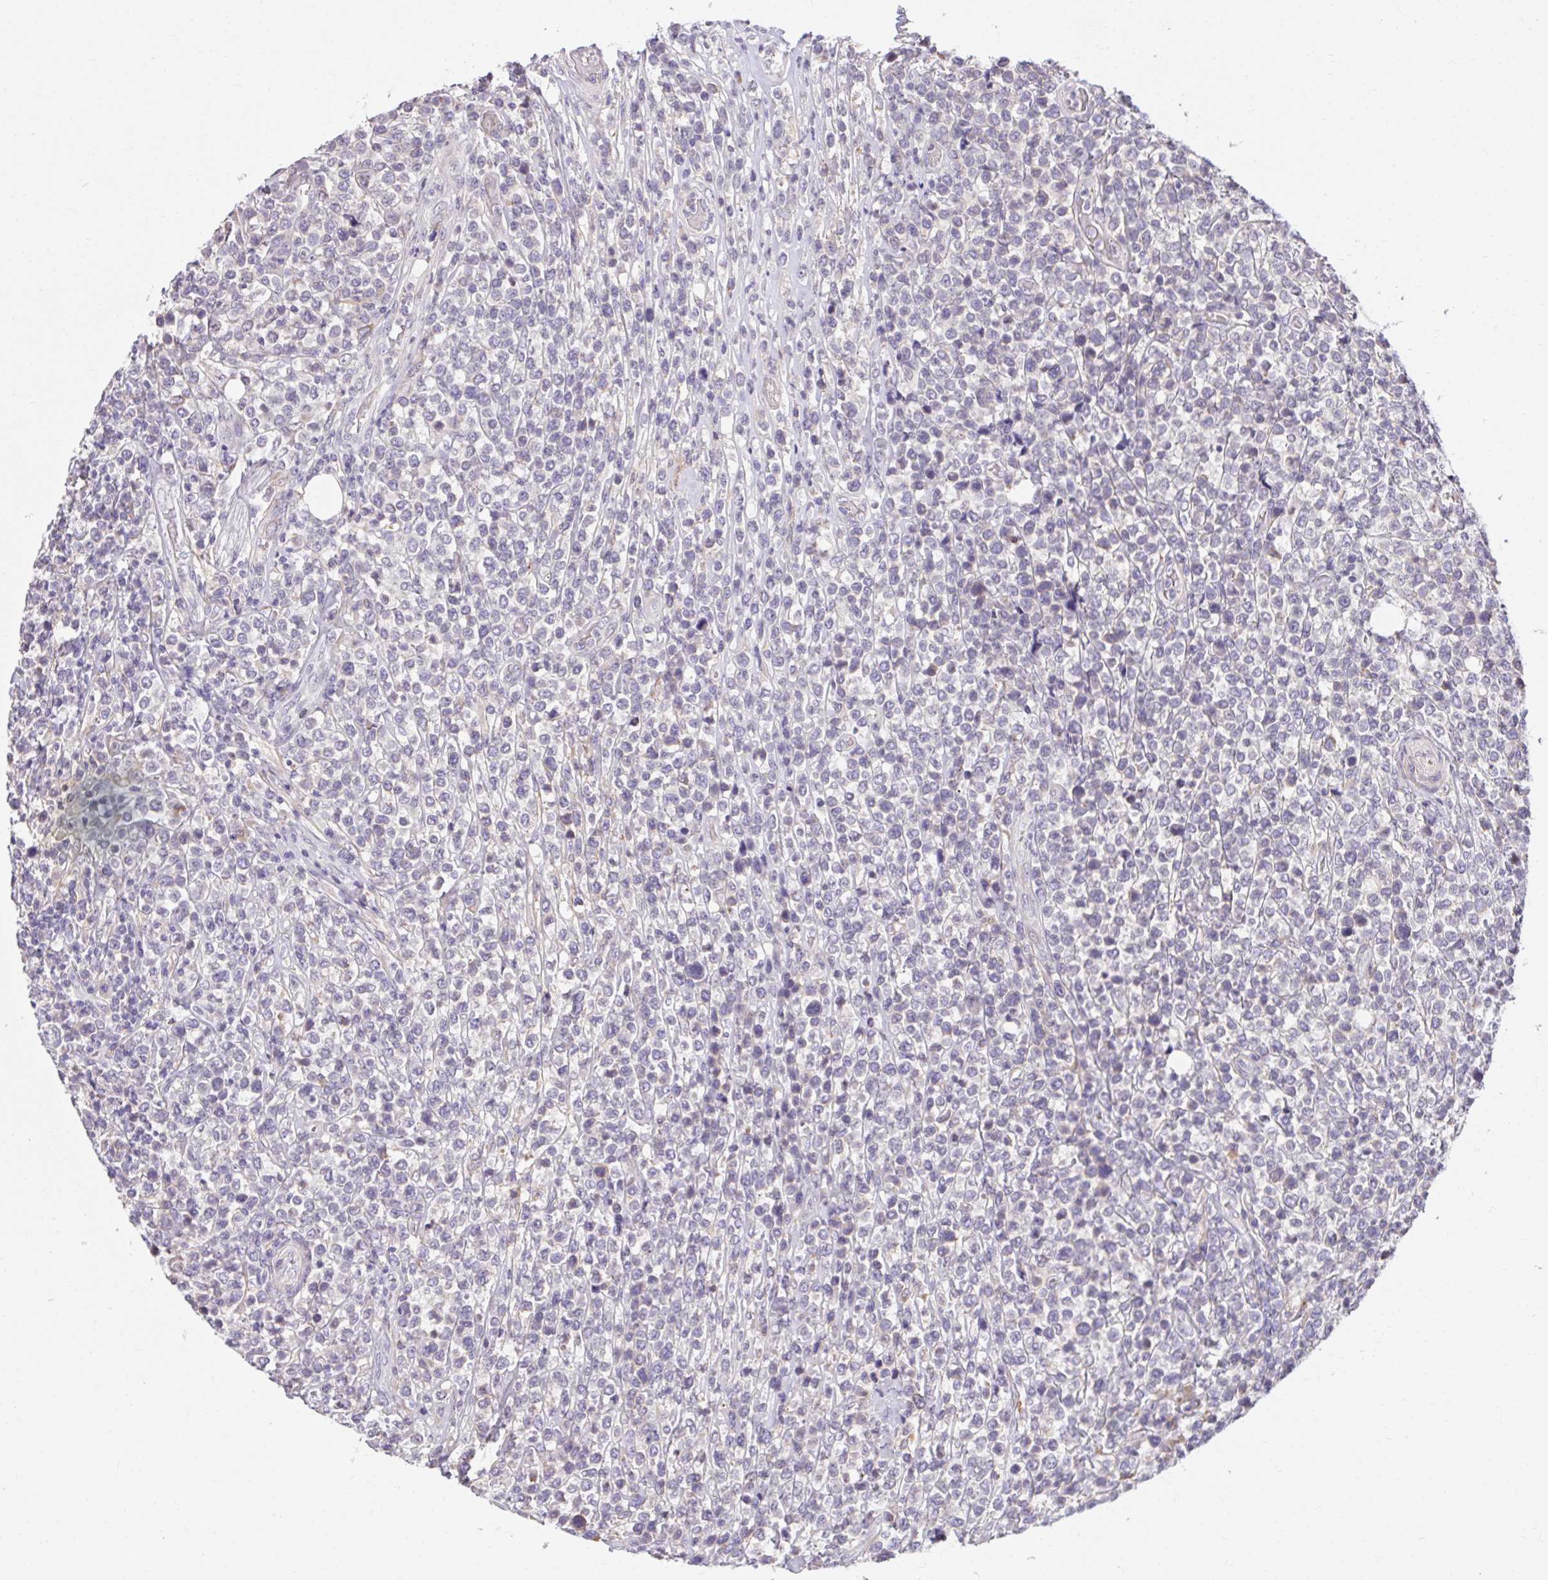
{"staining": {"intensity": "negative", "quantity": "none", "location": "none"}, "tissue": "lymphoma", "cell_type": "Tumor cells", "image_type": "cancer", "snomed": [{"axis": "morphology", "description": "Malignant lymphoma, non-Hodgkin's type, High grade"}, {"axis": "topography", "description": "Soft tissue"}], "caption": "An image of lymphoma stained for a protein exhibits no brown staining in tumor cells.", "gene": "TMEM52B", "patient": {"sex": "female", "age": 56}}